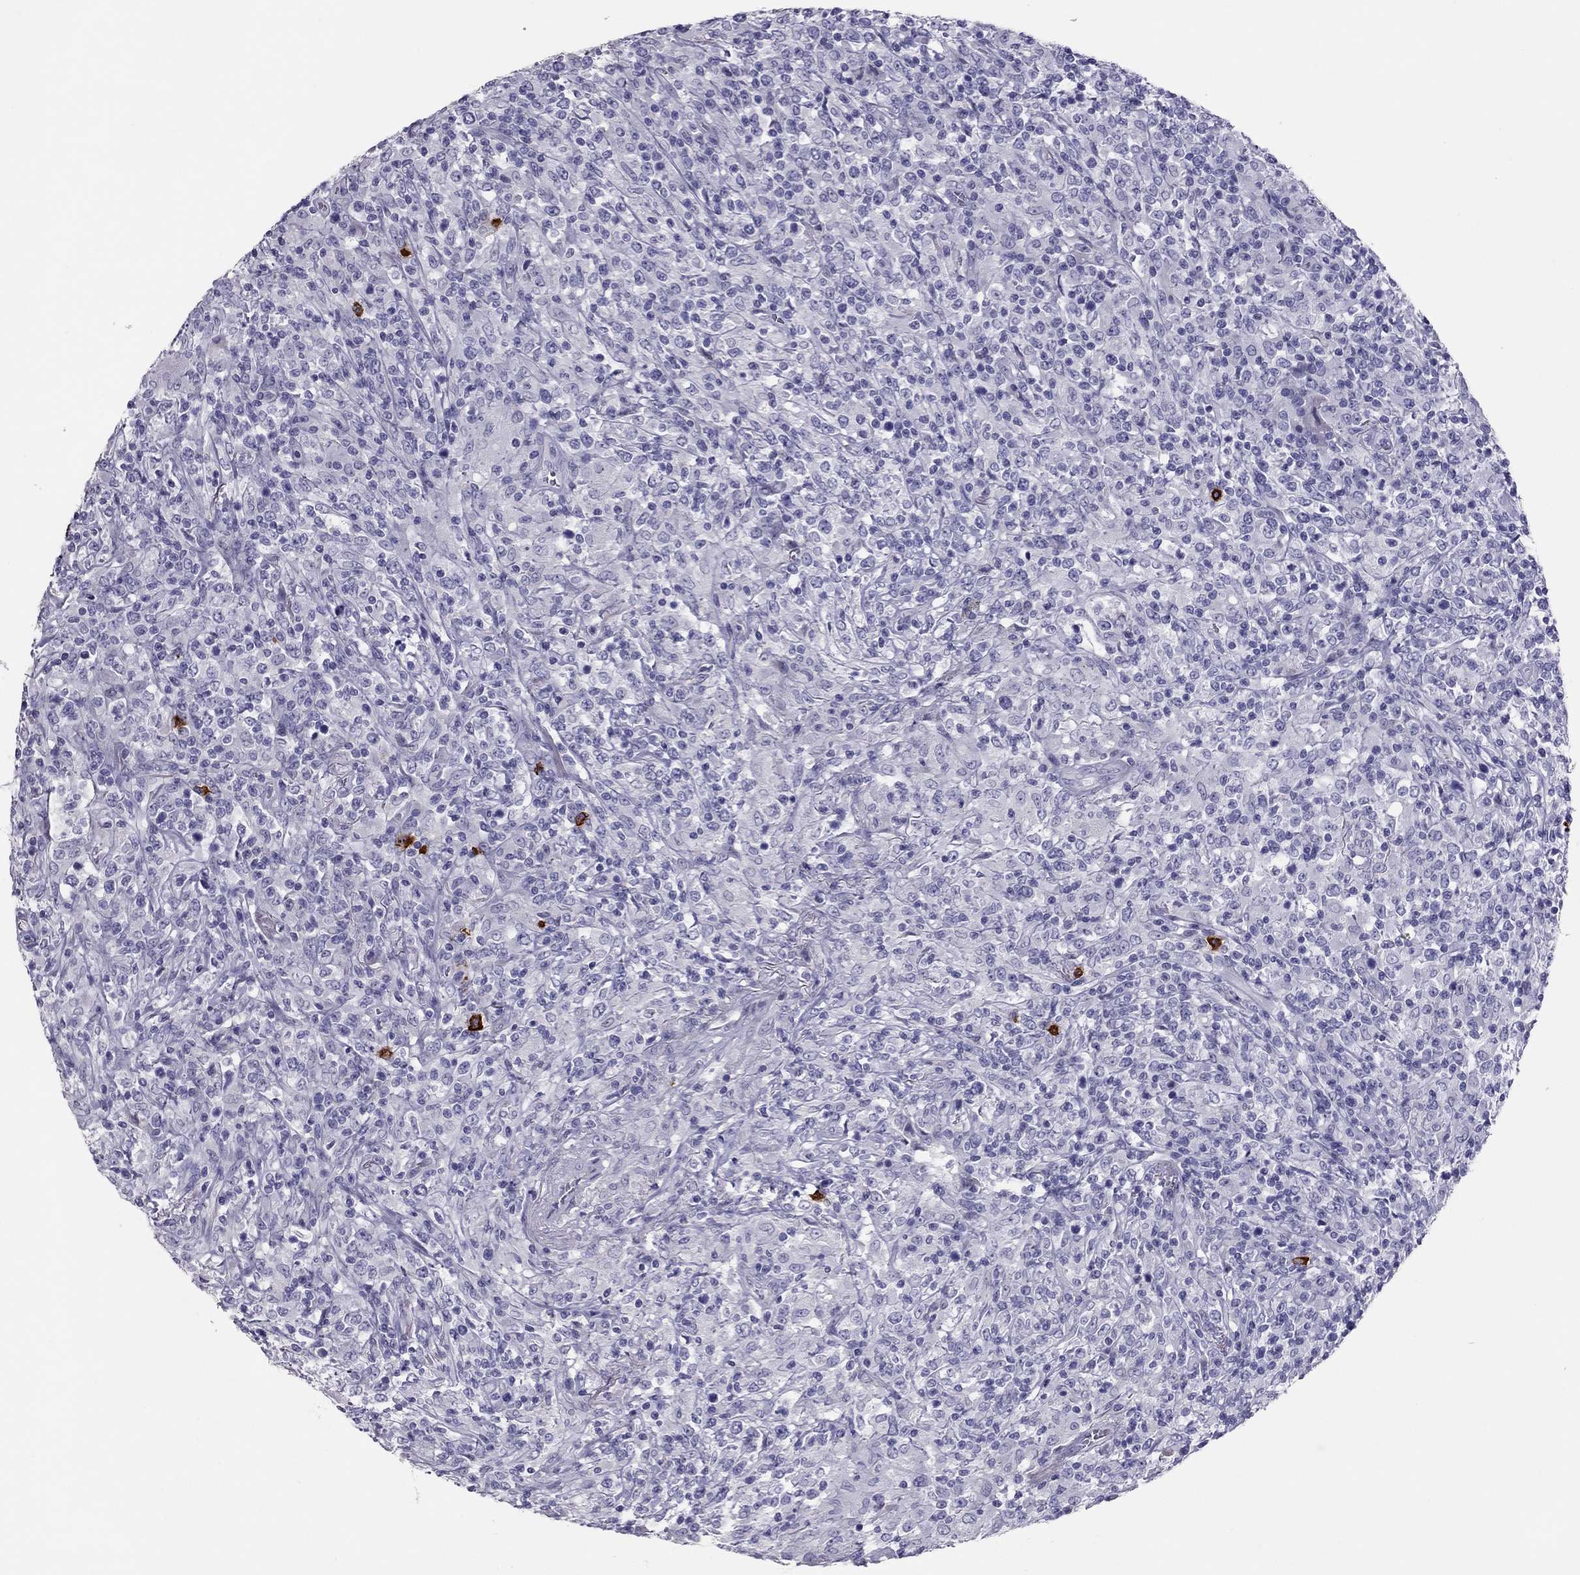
{"staining": {"intensity": "negative", "quantity": "none", "location": "none"}, "tissue": "lymphoma", "cell_type": "Tumor cells", "image_type": "cancer", "snomed": [{"axis": "morphology", "description": "Malignant lymphoma, non-Hodgkin's type, High grade"}, {"axis": "topography", "description": "Lung"}], "caption": "The histopathology image displays no staining of tumor cells in malignant lymphoma, non-Hodgkin's type (high-grade). (Stains: DAB IHC with hematoxylin counter stain, Microscopy: brightfield microscopy at high magnification).", "gene": "IL17REL", "patient": {"sex": "male", "age": 79}}